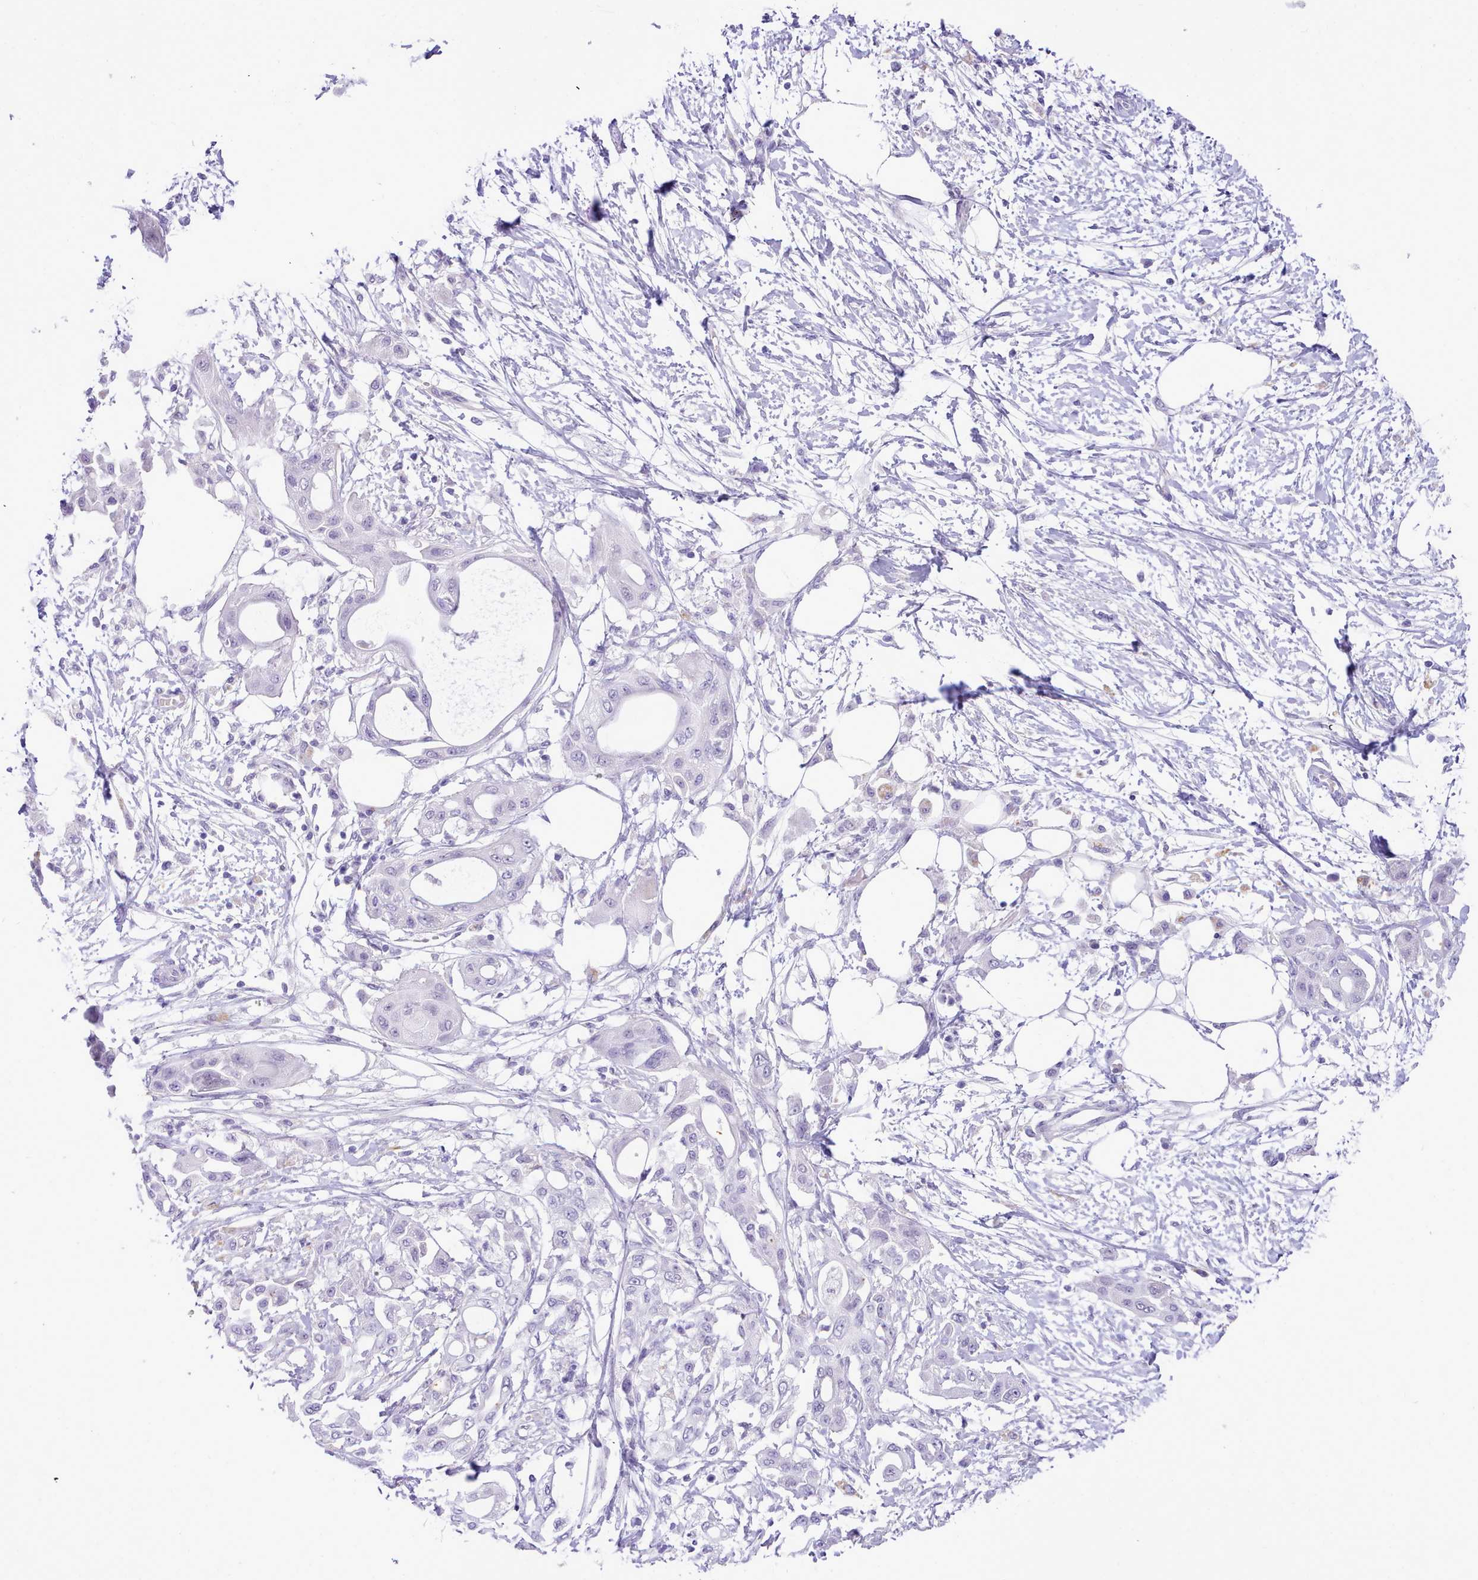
{"staining": {"intensity": "negative", "quantity": "none", "location": "none"}, "tissue": "pancreatic cancer", "cell_type": "Tumor cells", "image_type": "cancer", "snomed": [{"axis": "morphology", "description": "Adenocarcinoma, NOS"}, {"axis": "topography", "description": "Pancreas"}], "caption": "Tumor cells are negative for protein expression in human pancreatic adenocarcinoma.", "gene": "LRRC37A", "patient": {"sex": "male", "age": 68}}